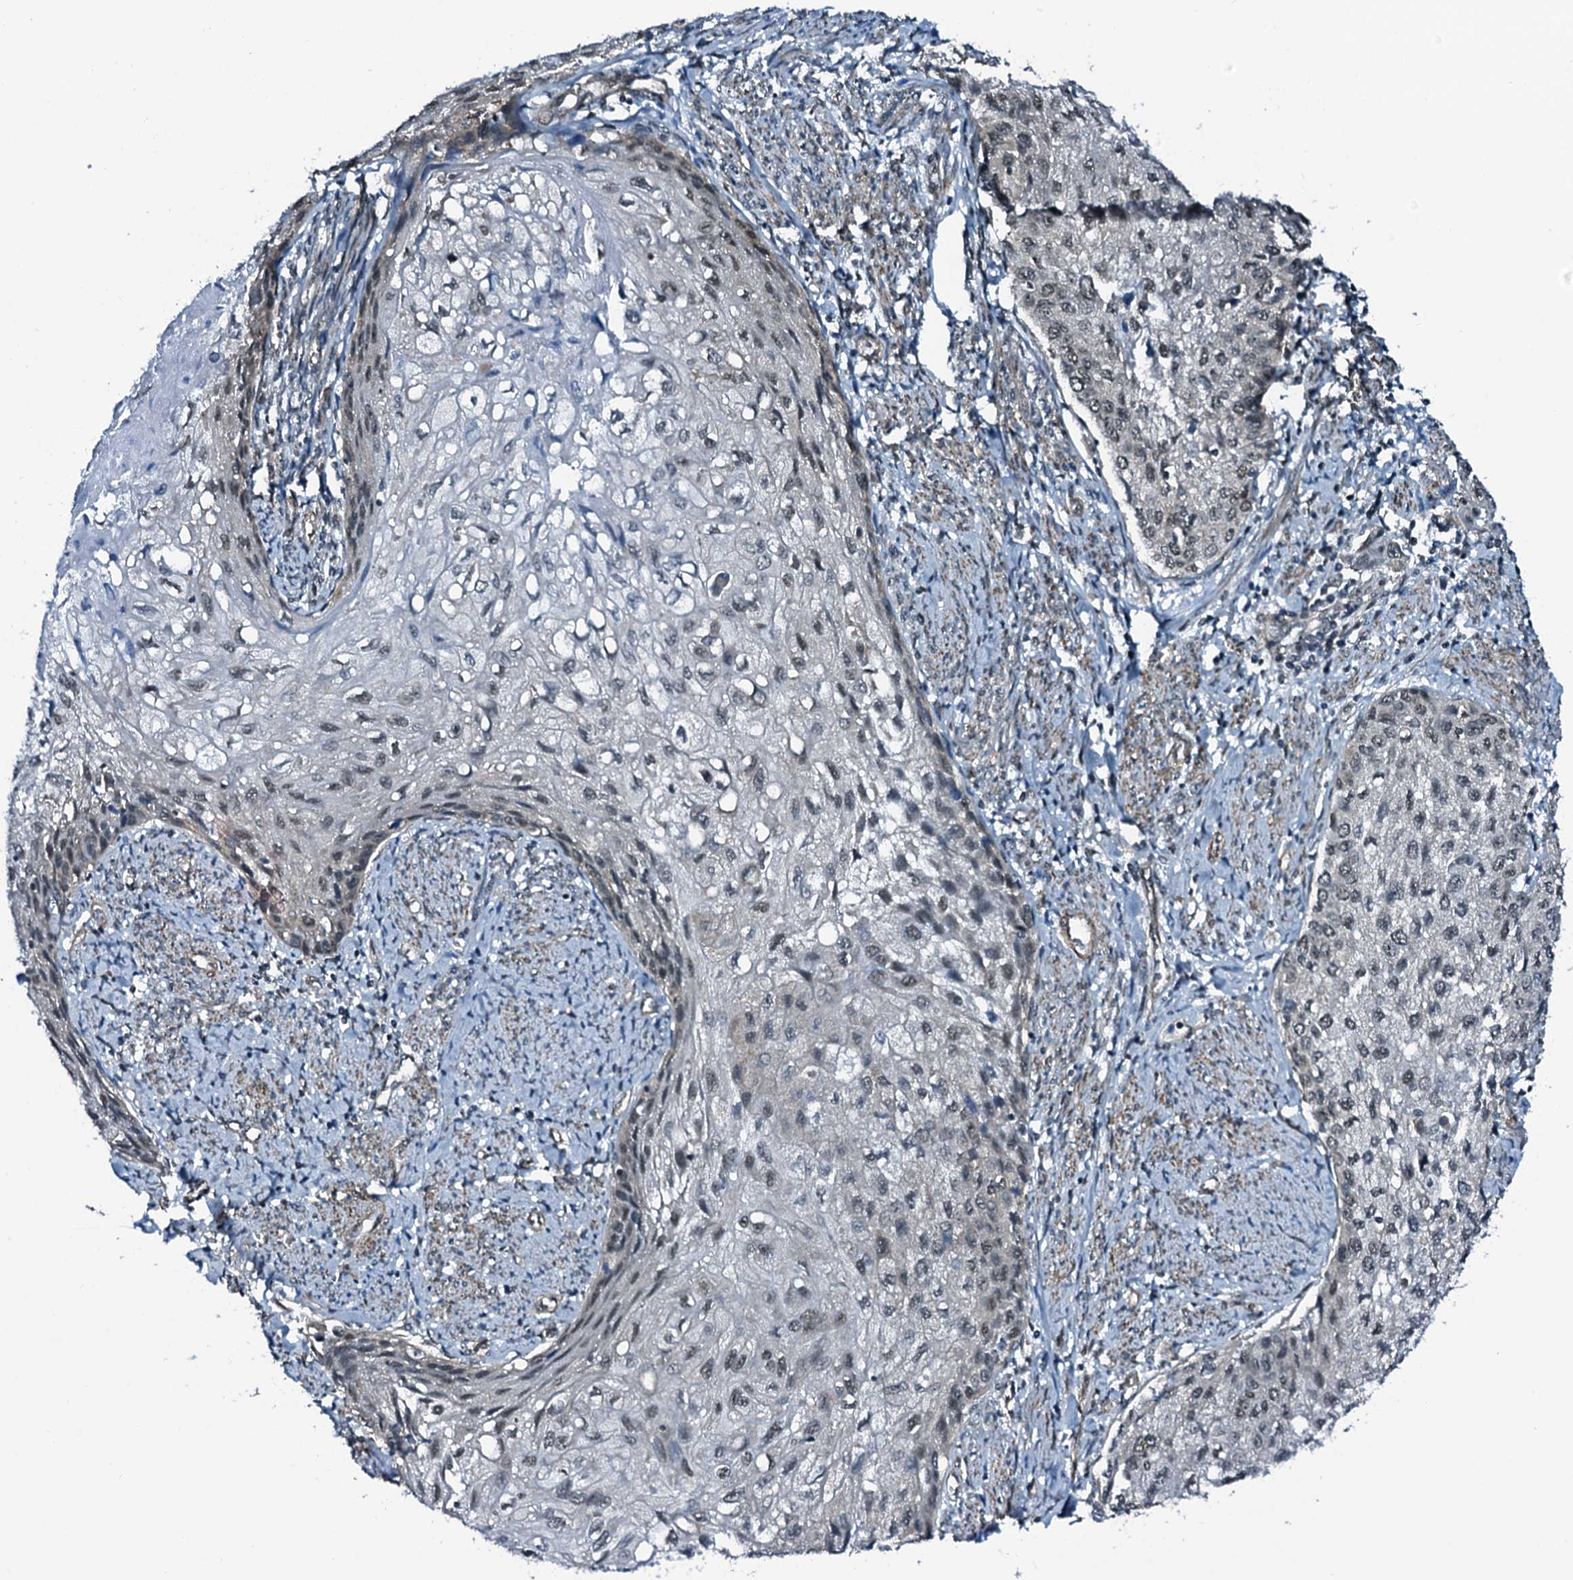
{"staining": {"intensity": "weak", "quantity": "25%-75%", "location": "nuclear"}, "tissue": "cervical cancer", "cell_type": "Tumor cells", "image_type": "cancer", "snomed": [{"axis": "morphology", "description": "Squamous cell carcinoma, NOS"}, {"axis": "topography", "description": "Cervix"}], "caption": "The immunohistochemical stain shows weak nuclear staining in tumor cells of cervical cancer tissue.", "gene": "CWC15", "patient": {"sex": "female", "age": 67}}